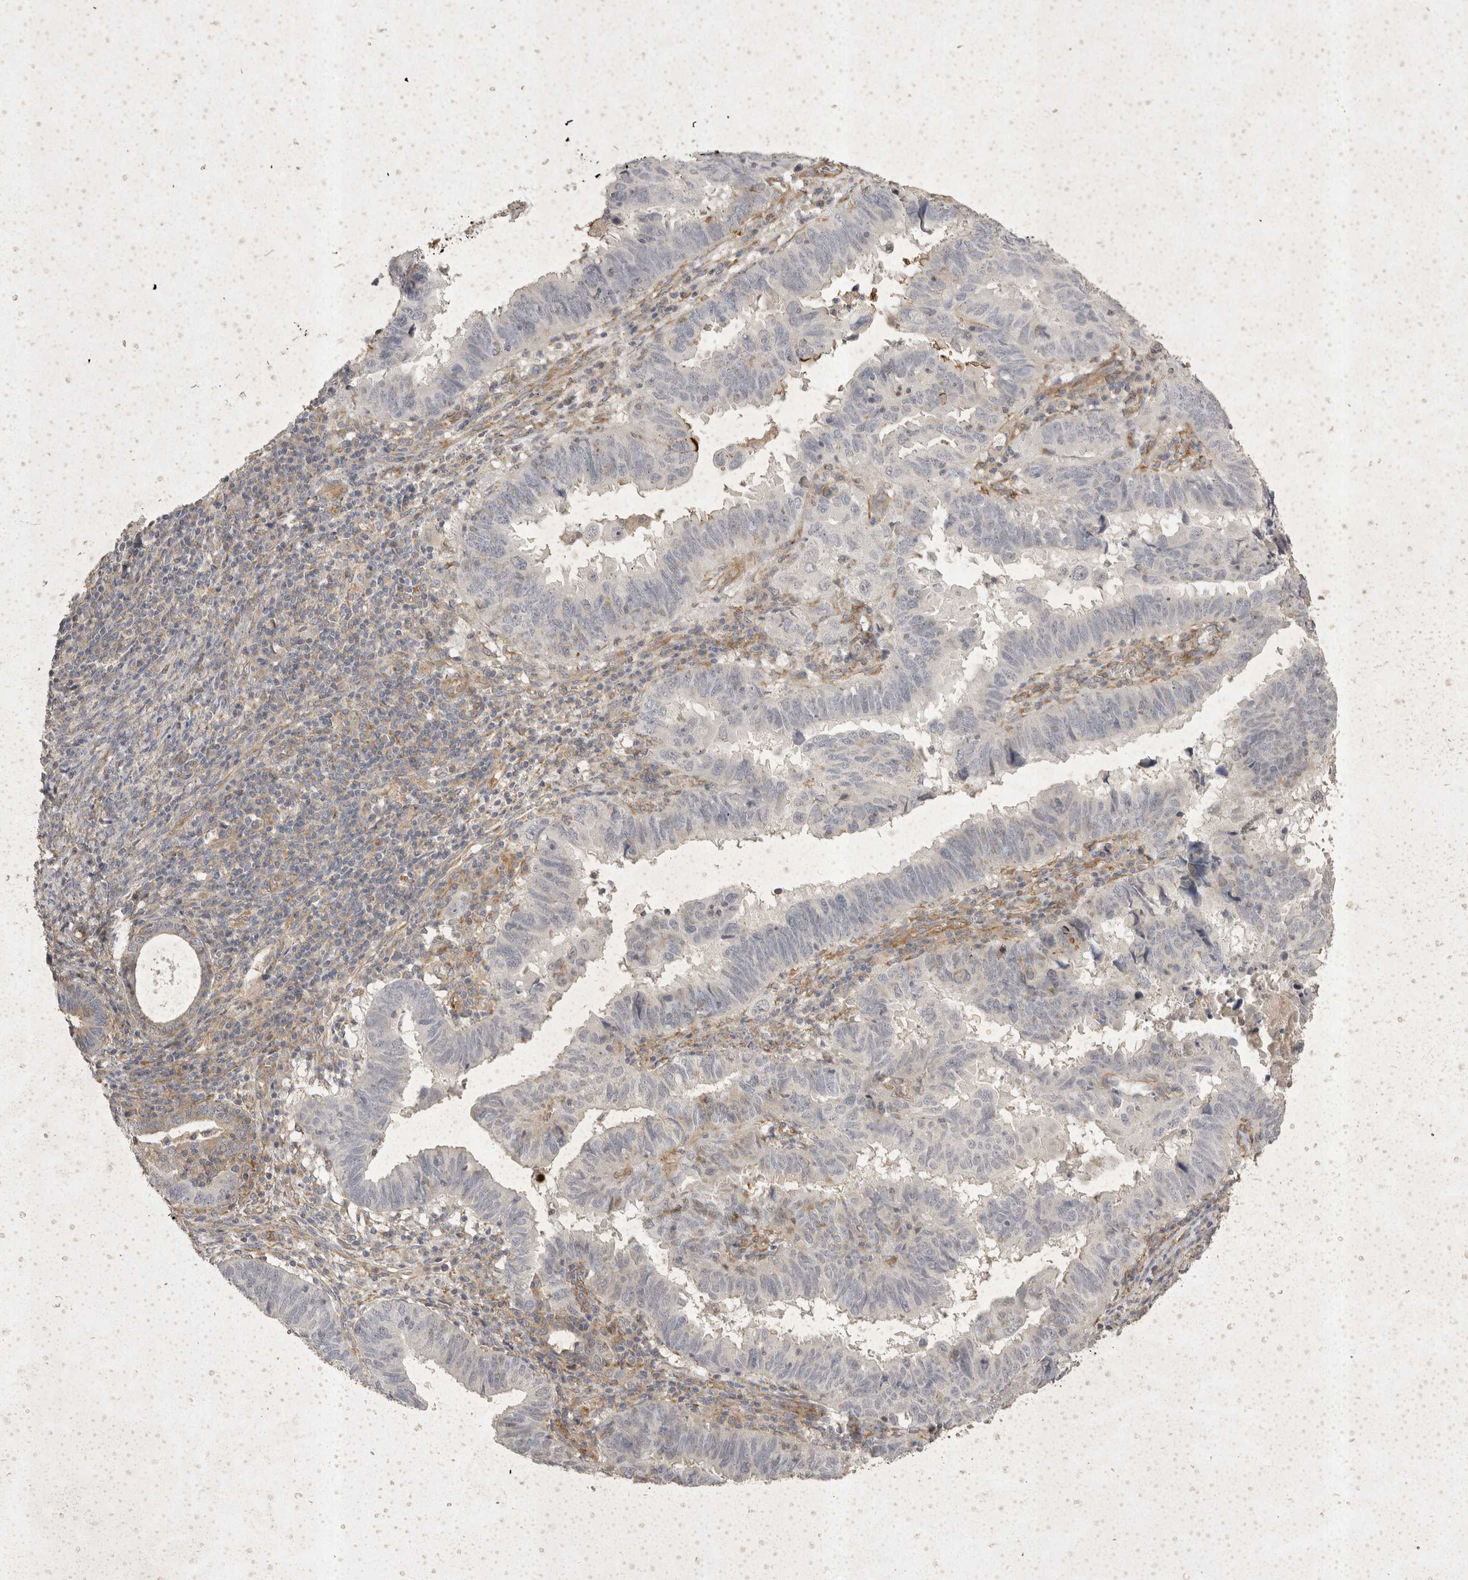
{"staining": {"intensity": "negative", "quantity": "none", "location": "none"}, "tissue": "endometrial cancer", "cell_type": "Tumor cells", "image_type": "cancer", "snomed": [{"axis": "morphology", "description": "Adenocarcinoma, NOS"}, {"axis": "topography", "description": "Uterus"}], "caption": "This is an IHC micrograph of human endometrial adenocarcinoma. There is no expression in tumor cells.", "gene": "EIF4G3", "patient": {"sex": "female", "age": 77}}